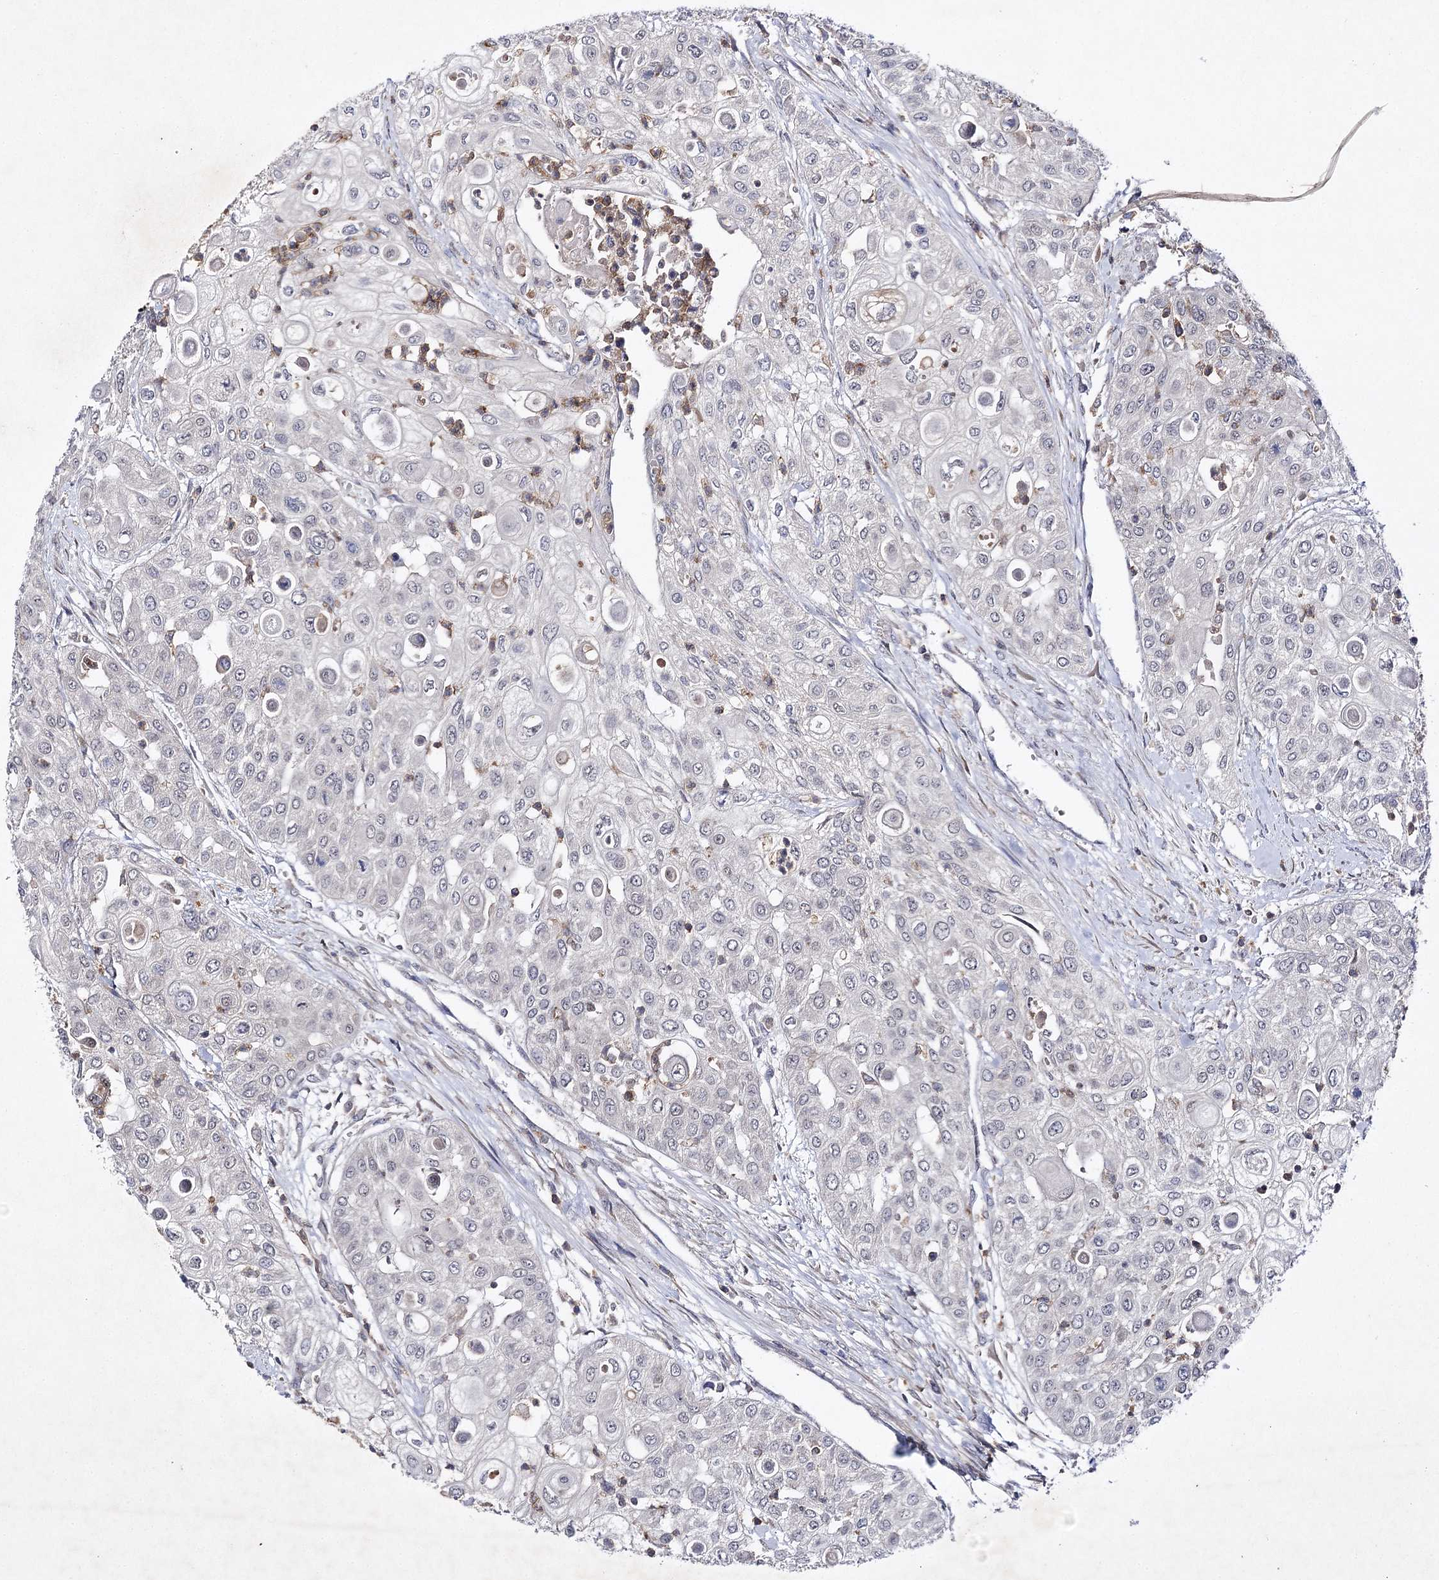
{"staining": {"intensity": "negative", "quantity": "none", "location": "none"}, "tissue": "urothelial cancer", "cell_type": "Tumor cells", "image_type": "cancer", "snomed": [{"axis": "morphology", "description": "Urothelial carcinoma, High grade"}, {"axis": "topography", "description": "Urinary bladder"}], "caption": "Urothelial cancer stained for a protein using IHC shows no staining tumor cells.", "gene": "BCR", "patient": {"sex": "female", "age": 79}}